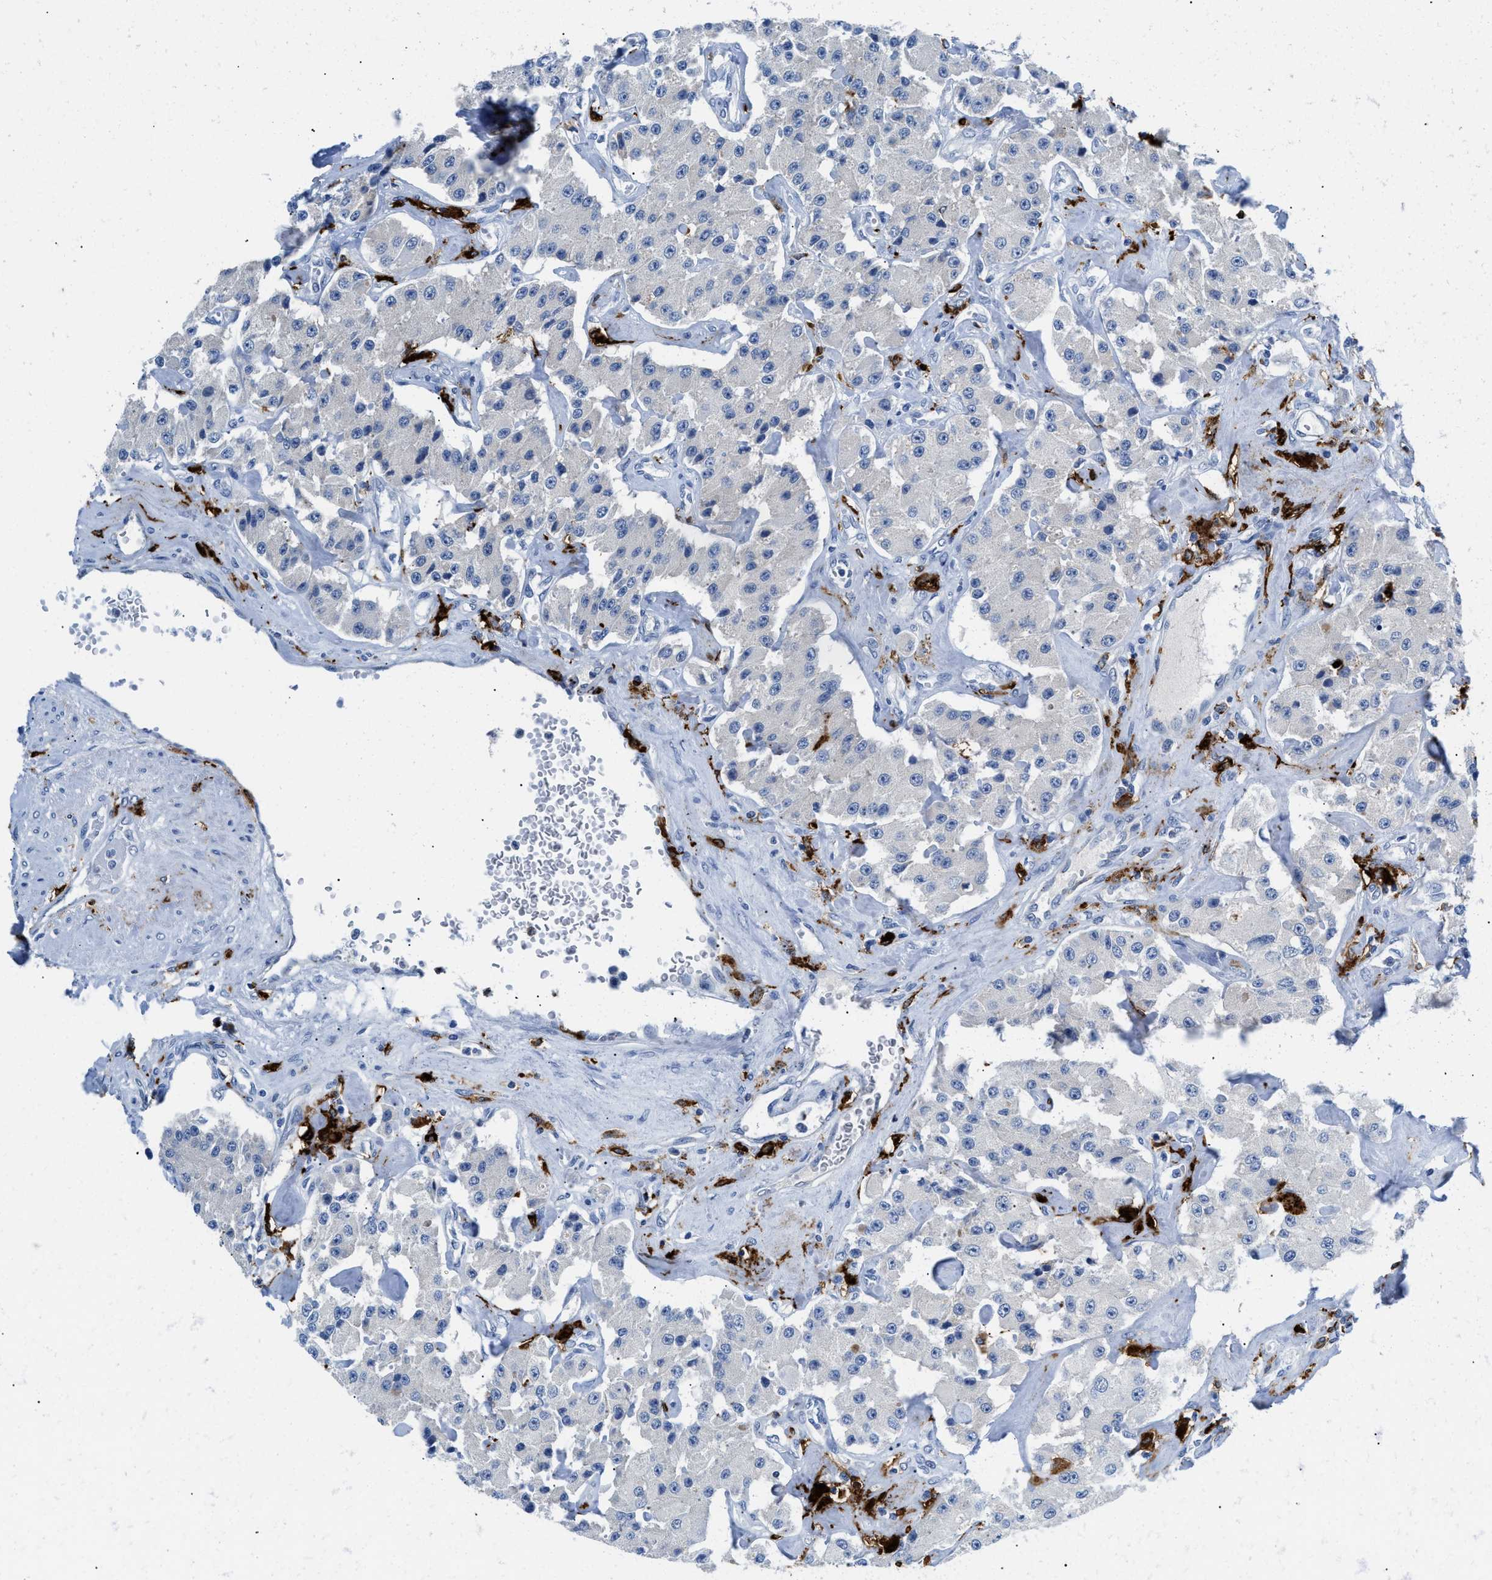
{"staining": {"intensity": "negative", "quantity": "none", "location": "none"}, "tissue": "carcinoid", "cell_type": "Tumor cells", "image_type": "cancer", "snomed": [{"axis": "morphology", "description": "Carcinoid, malignant, NOS"}, {"axis": "topography", "description": "Pancreas"}], "caption": "This is an IHC micrograph of carcinoid. There is no staining in tumor cells.", "gene": "CD226", "patient": {"sex": "male", "age": 41}}